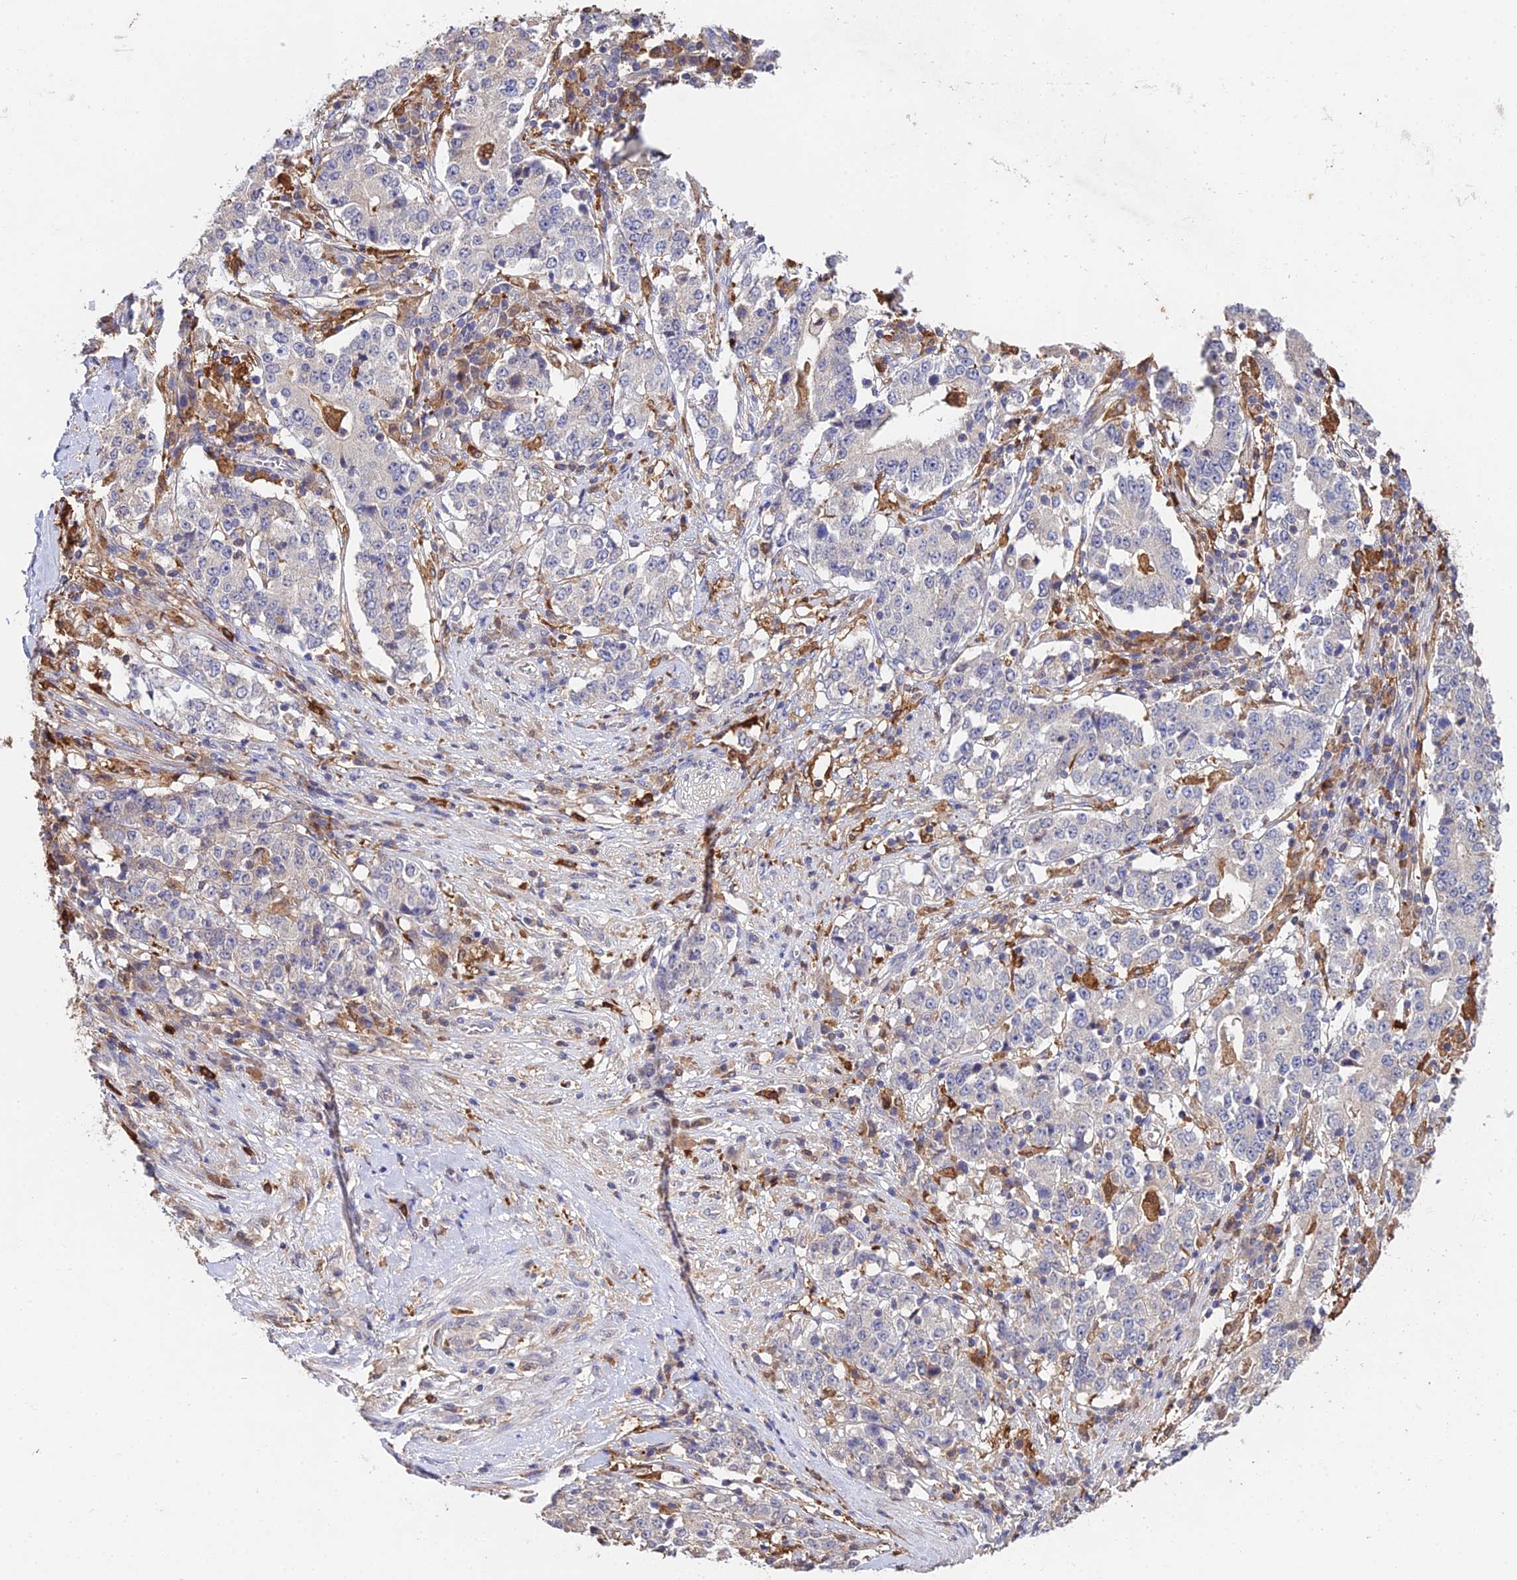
{"staining": {"intensity": "negative", "quantity": "none", "location": "none"}, "tissue": "stomach cancer", "cell_type": "Tumor cells", "image_type": "cancer", "snomed": [{"axis": "morphology", "description": "Adenocarcinoma, NOS"}, {"axis": "topography", "description": "Stomach"}], "caption": "There is no significant positivity in tumor cells of stomach cancer. Nuclei are stained in blue.", "gene": "FBP1", "patient": {"sex": "male", "age": 59}}